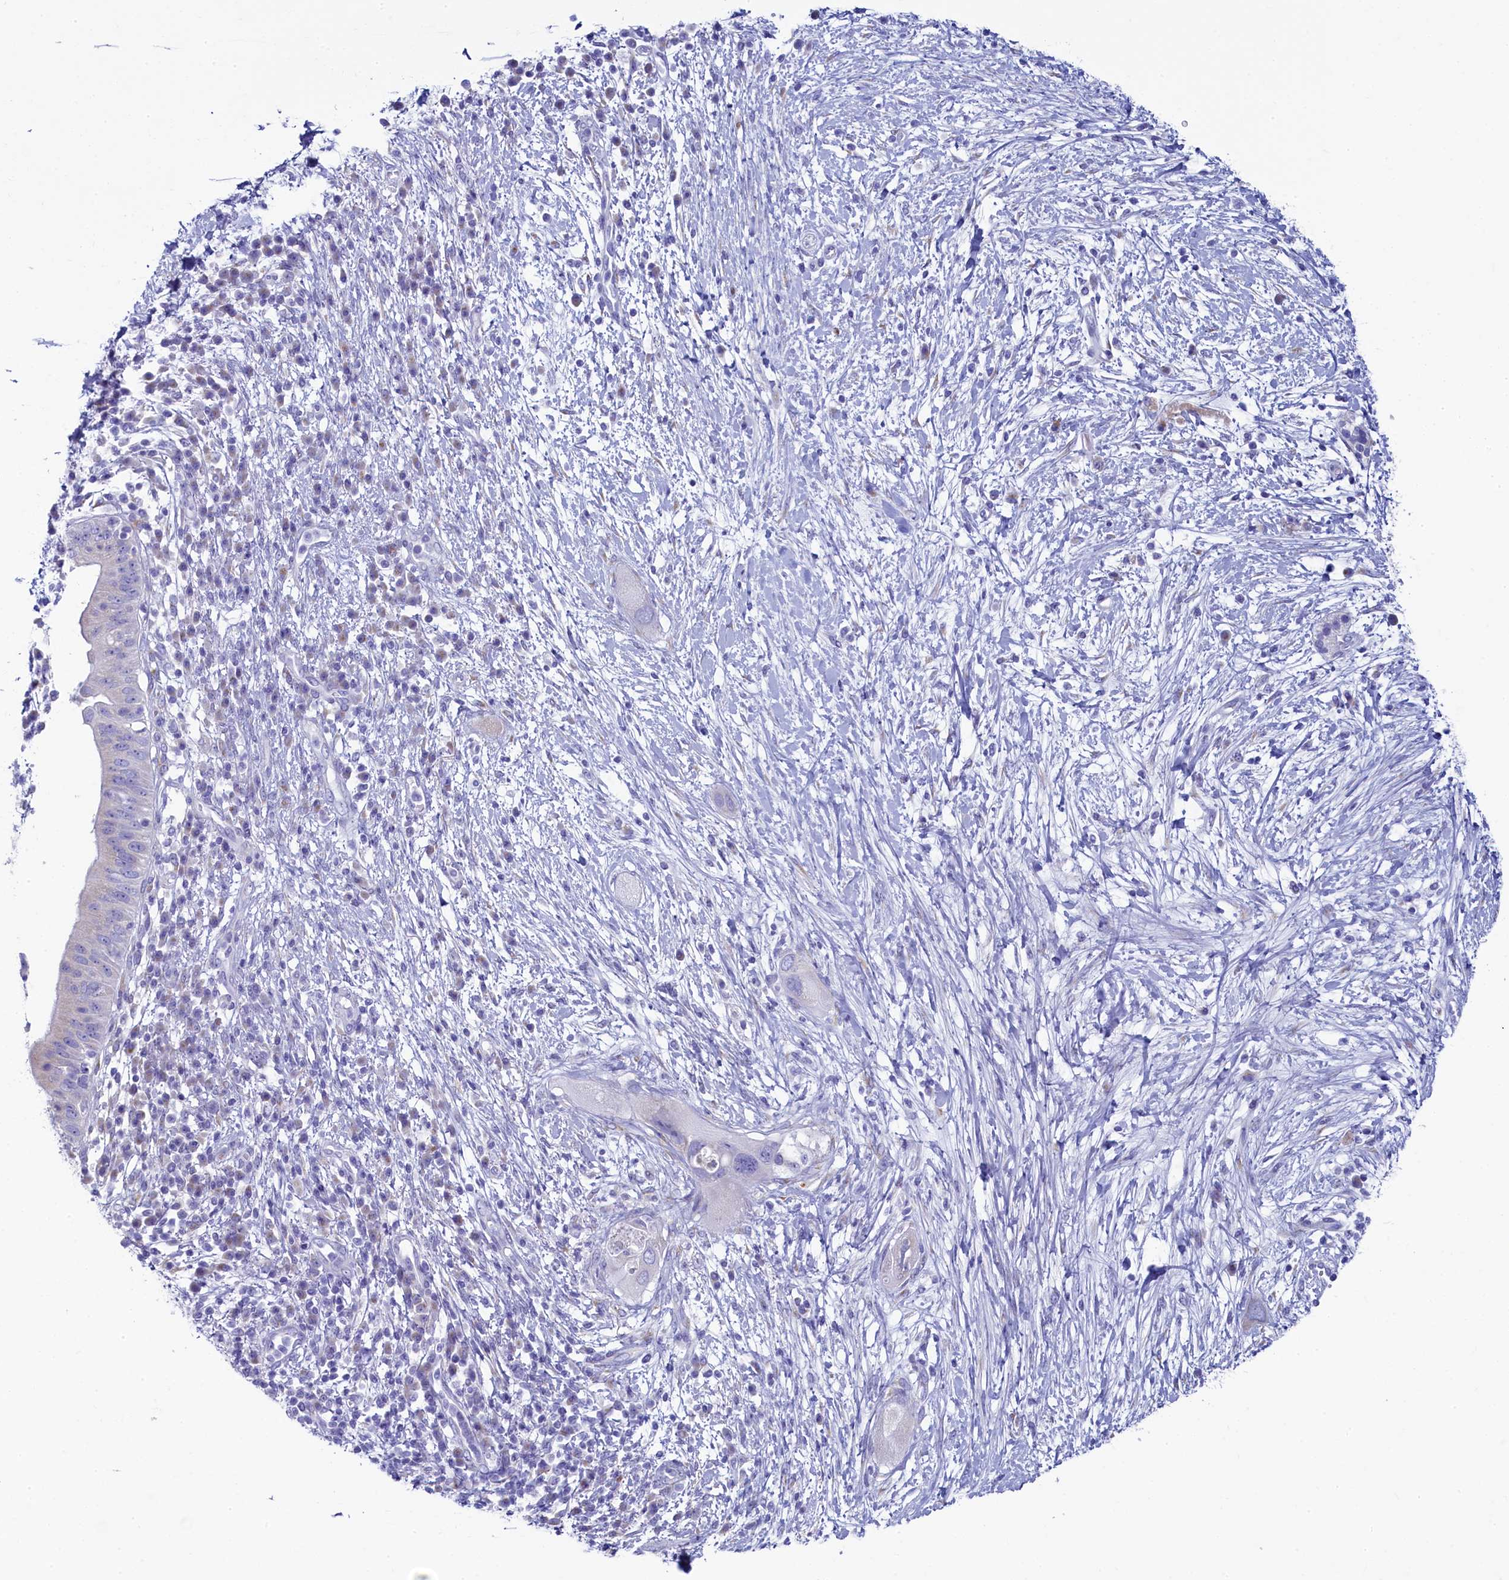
{"staining": {"intensity": "negative", "quantity": "none", "location": "none"}, "tissue": "pancreatic cancer", "cell_type": "Tumor cells", "image_type": "cancer", "snomed": [{"axis": "morphology", "description": "Adenocarcinoma, NOS"}, {"axis": "topography", "description": "Pancreas"}], "caption": "Tumor cells are negative for brown protein staining in pancreatic cancer.", "gene": "SKA3", "patient": {"sex": "male", "age": 68}}